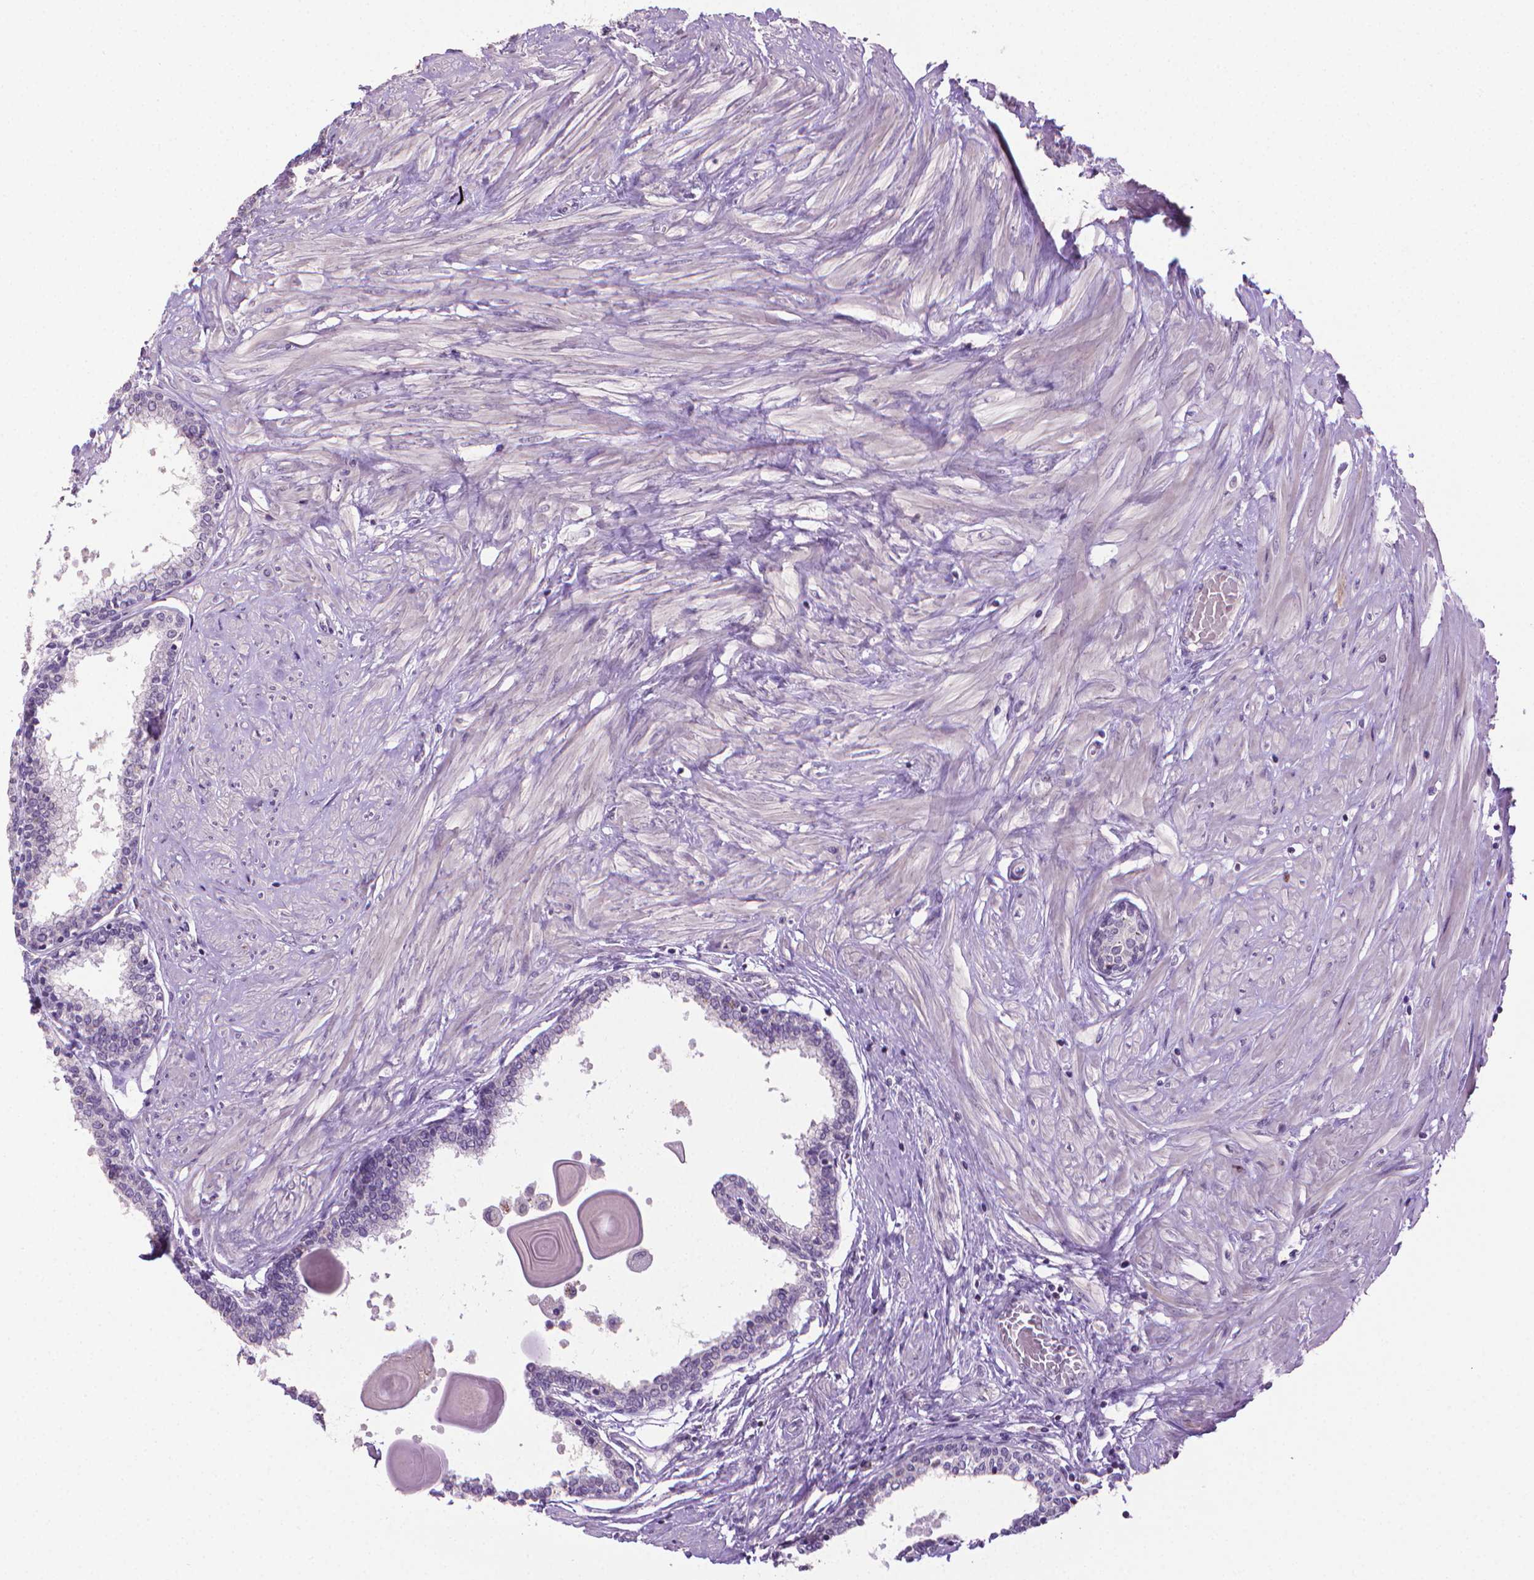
{"staining": {"intensity": "negative", "quantity": "none", "location": "none"}, "tissue": "prostate", "cell_type": "Glandular cells", "image_type": "normal", "snomed": [{"axis": "morphology", "description": "Normal tissue, NOS"}, {"axis": "topography", "description": "Prostate"}], "caption": "This histopathology image is of benign prostate stained with IHC to label a protein in brown with the nuclei are counter-stained blue. There is no staining in glandular cells.", "gene": "CDKN2D", "patient": {"sex": "male", "age": 55}}